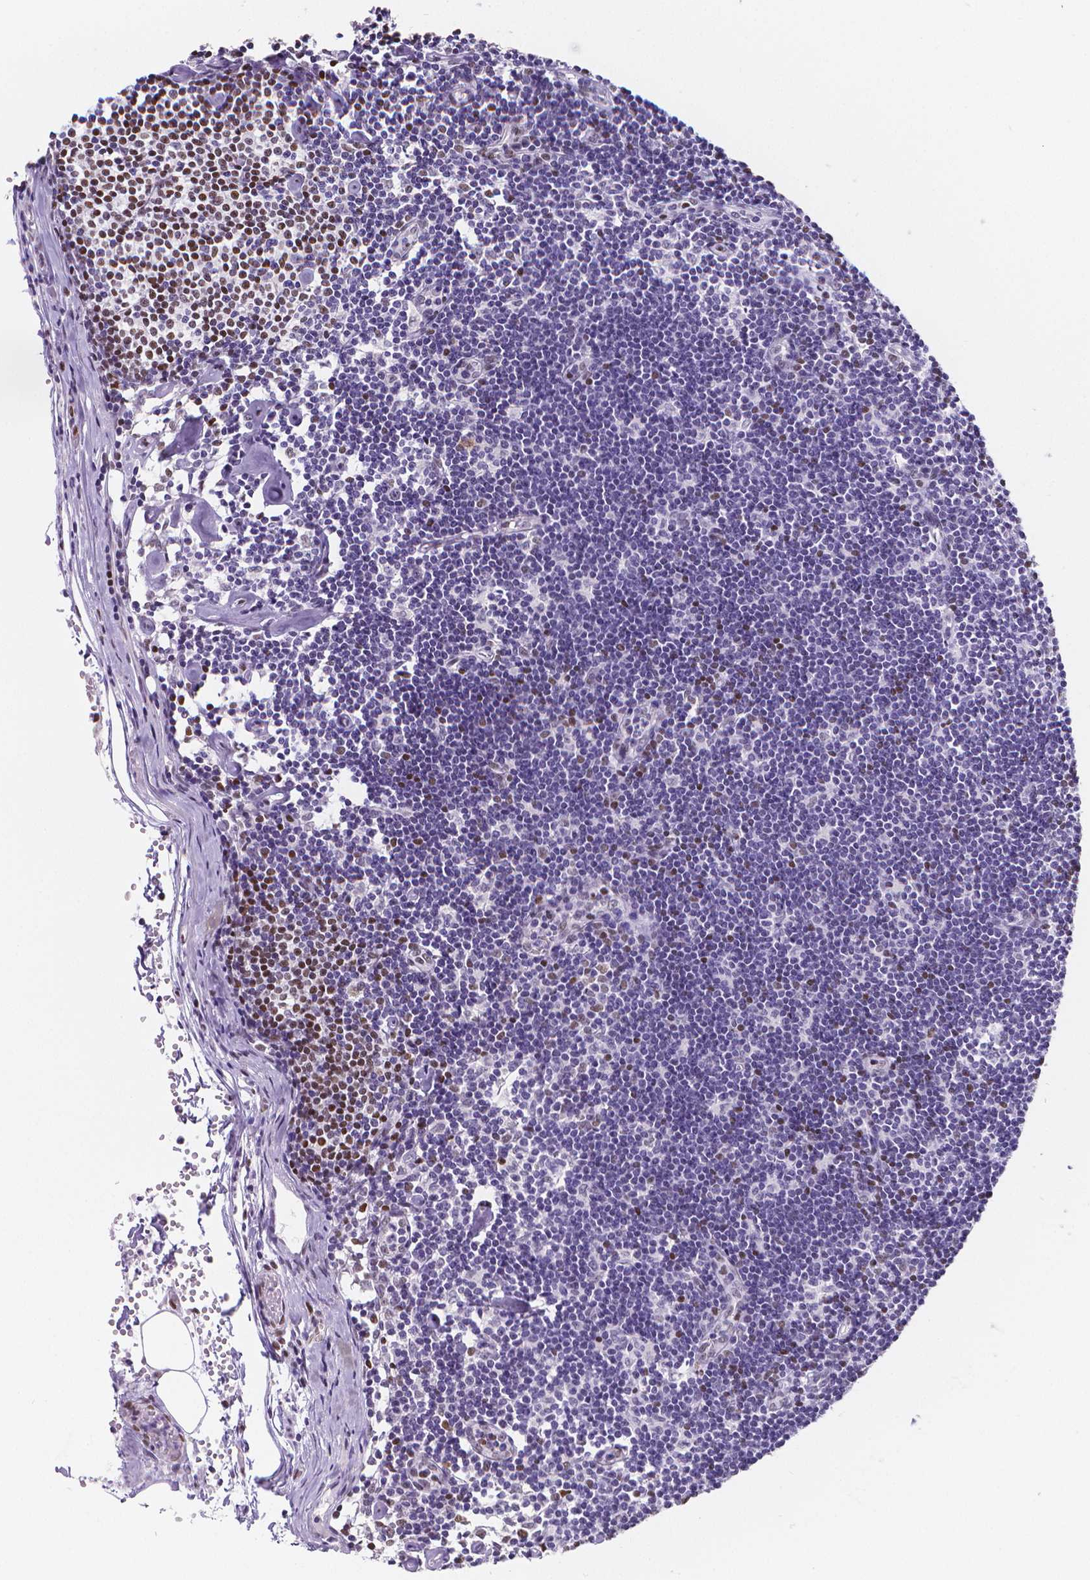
{"staining": {"intensity": "negative", "quantity": "none", "location": "none"}, "tissue": "lymph node", "cell_type": "Germinal center cells", "image_type": "normal", "snomed": [{"axis": "morphology", "description": "Normal tissue, NOS"}, {"axis": "topography", "description": "Lymph node"}], "caption": "Immunohistochemical staining of benign human lymph node exhibits no significant staining in germinal center cells. (Brightfield microscopy of DAB (3,3'-diaminobenzidine) immunohistochemistry at high magnification).", "gene": "MEF2C", "patient": {"sex": "female", "age": 42}}